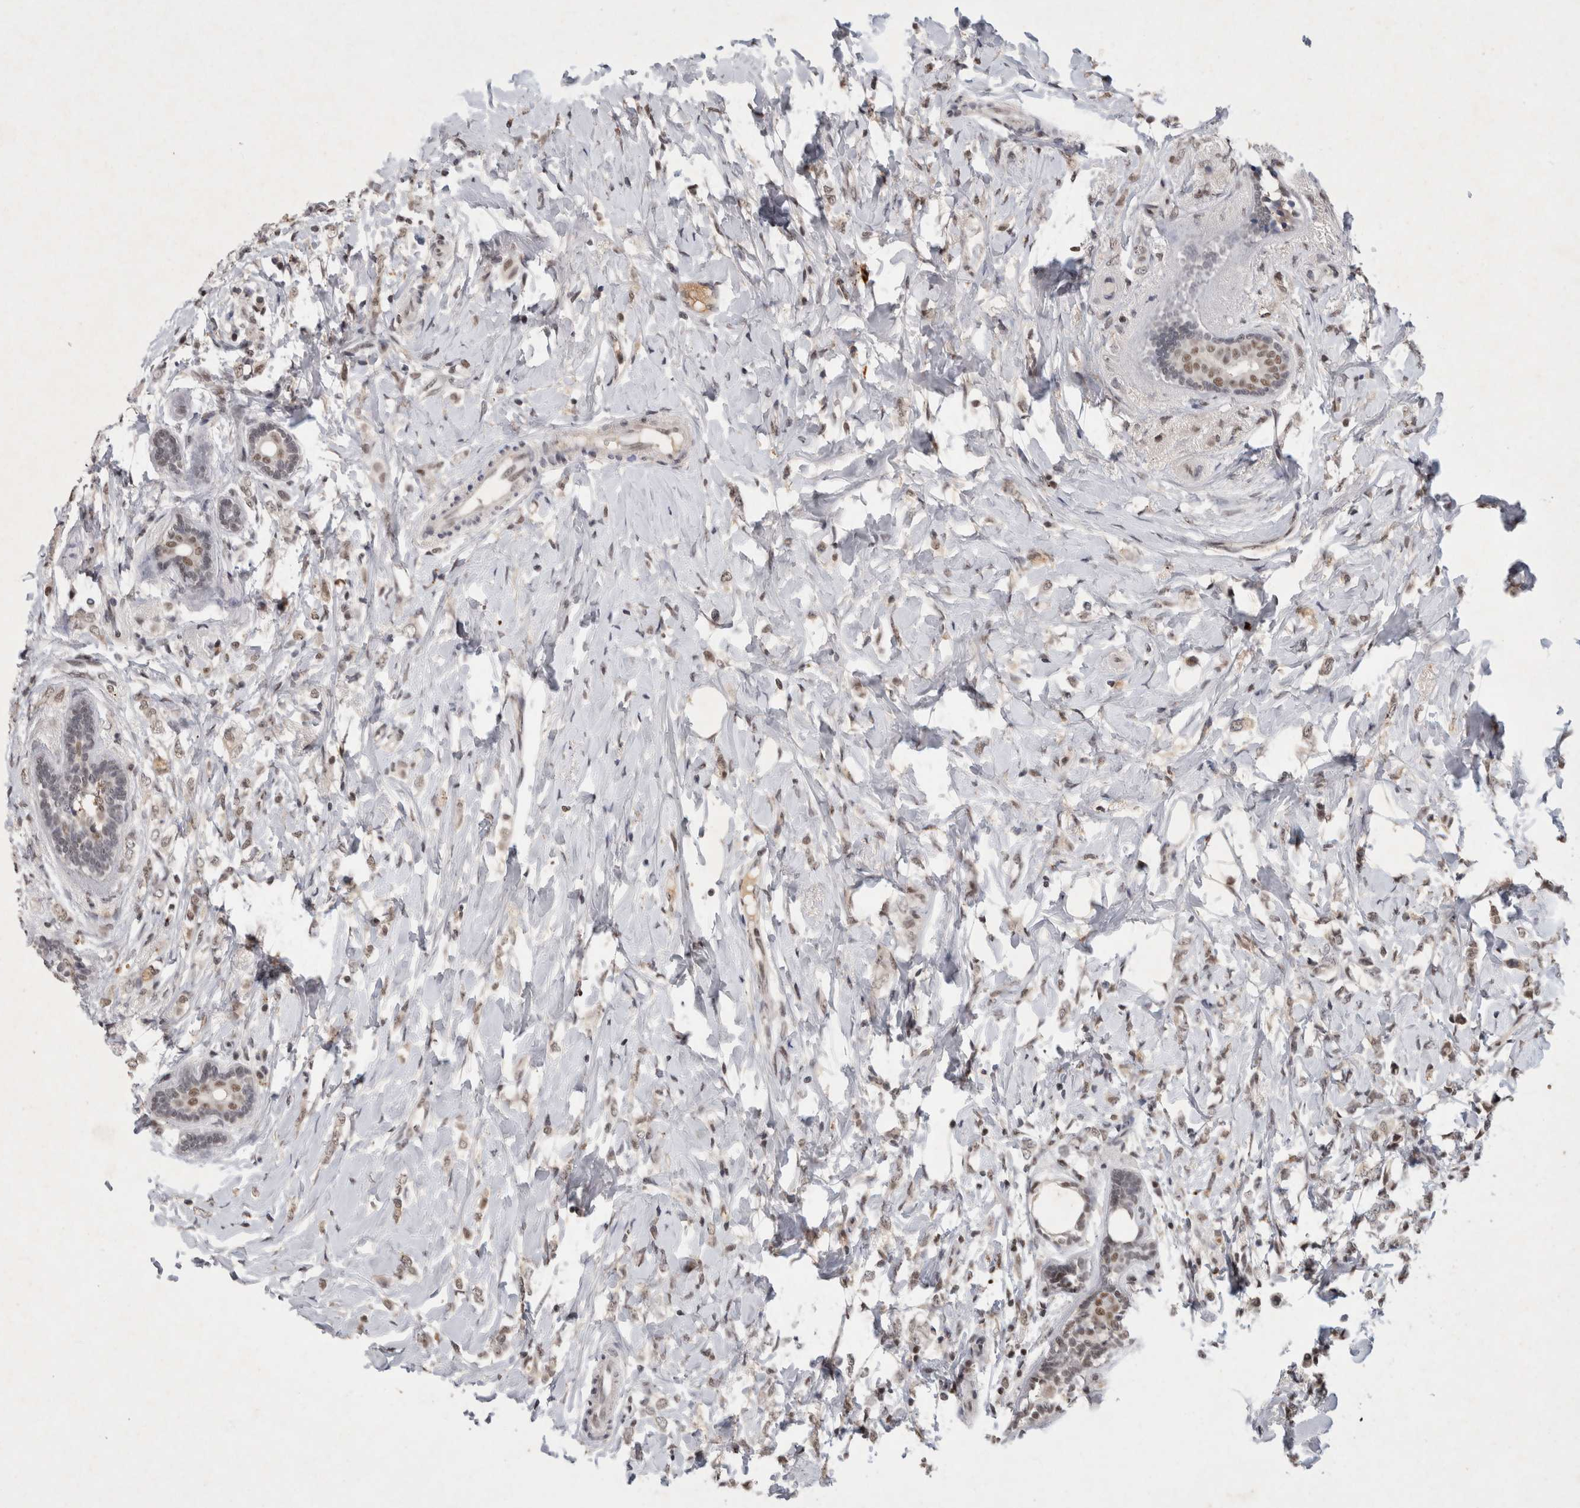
{"staining": {"intensity": "weak", "quantity": ">75%", "location": "nuclear"}, "tissue": "breast cancer", "cell_type": "Tumor cells", "image_type": "cancer", "snomed": [{"axis": "morphology", "description": "Normal tissue, NOS"}, {"axis": "morphology", "description": "Lobular carcinoma"}, {"axis": "topography", "description": "Breast"}], "caption": "Approximately >75% of tumor cells in human lobular carcinoma (breast) exhibit weak nuclear protein staining as visualized by brown immunohistochemical staining.", "gene": "XRCC5", "patient": {"sex": "female", "age": 47}}